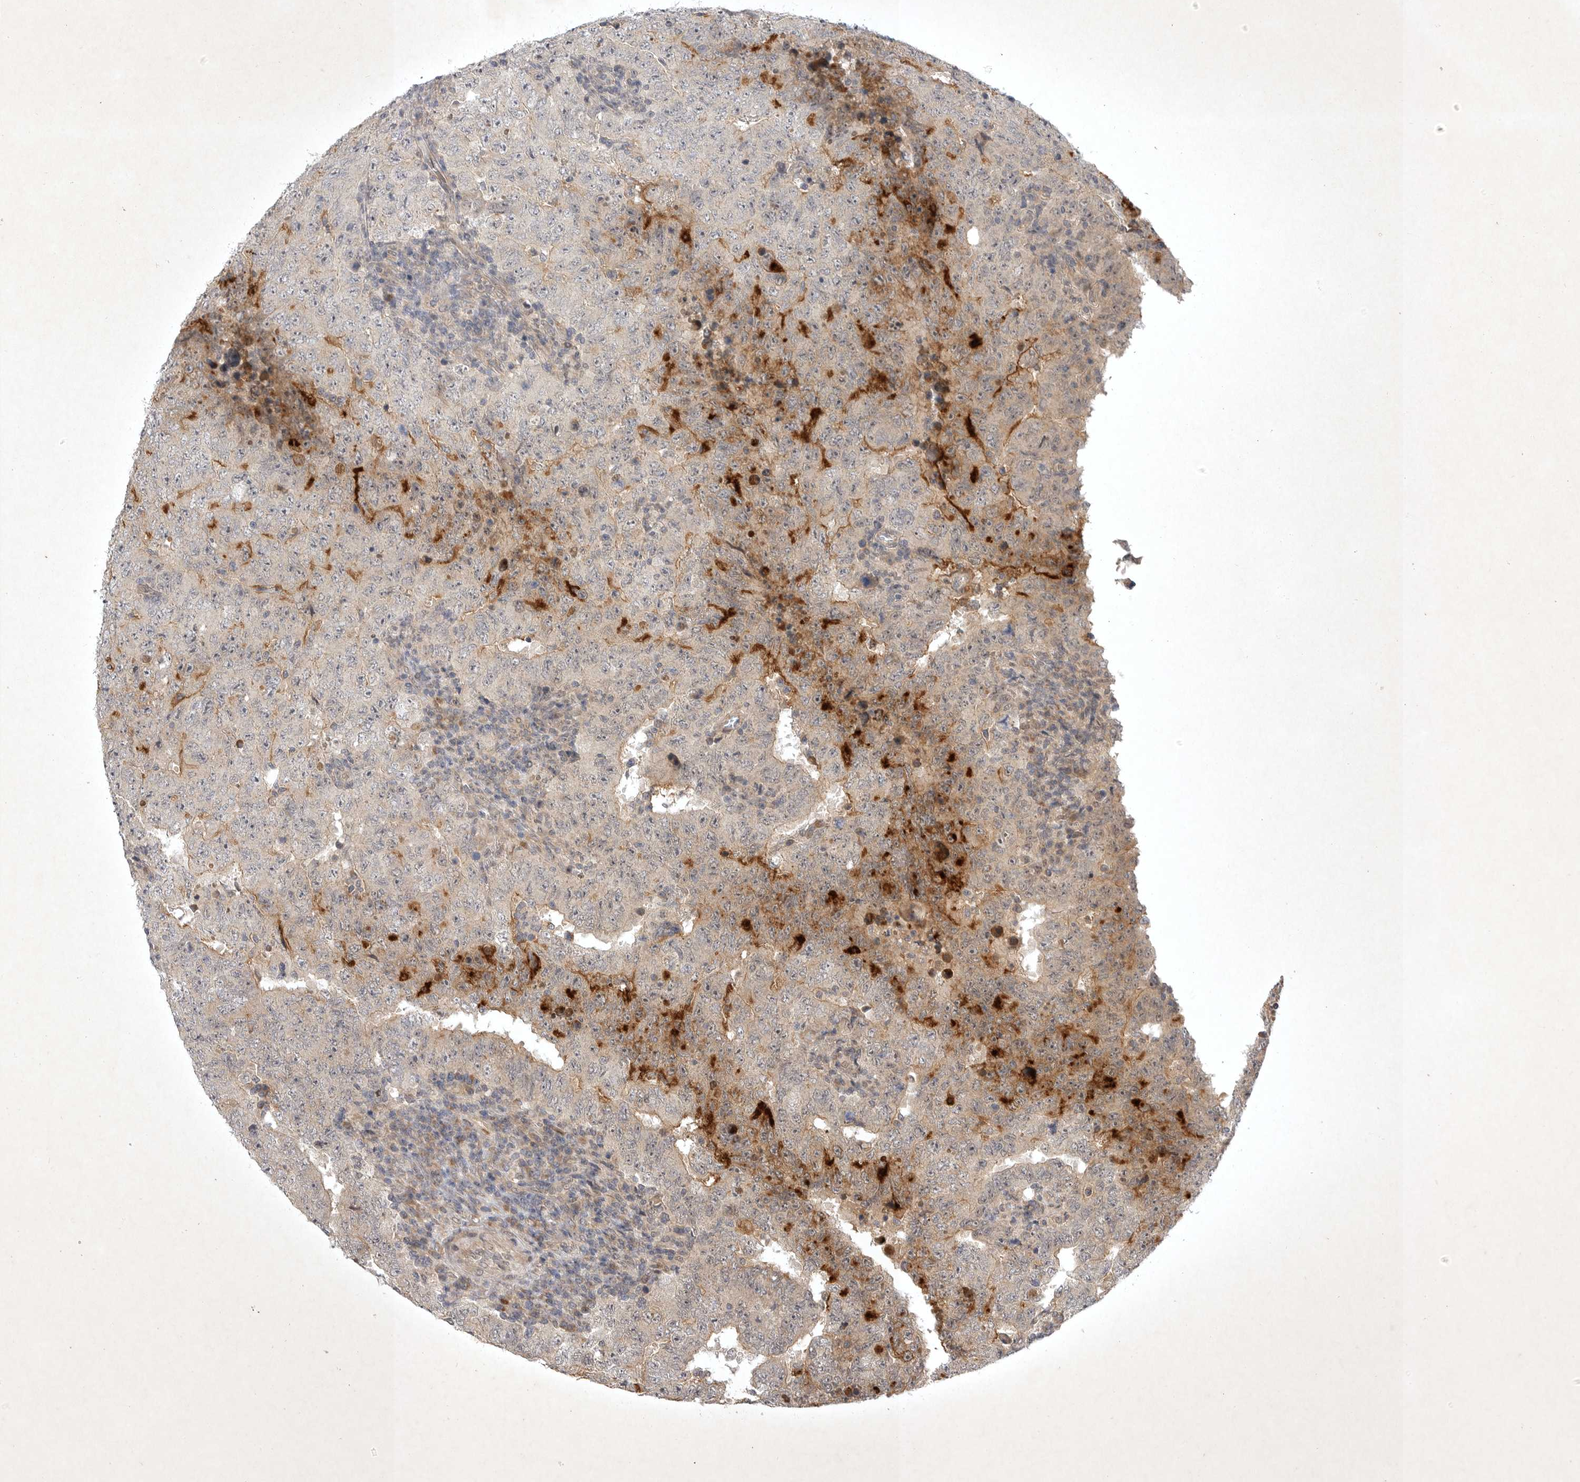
{"staining": {"intensity": "weak", "quantity": "<25%", "location": "cytoplasmic/membranous"}, "tissue": "testis cancer", "cell_type": "Tumor cells", "image_type": "cancer", "snomed": [{"axis": "morphology", "description": "Carcinoma, Embryonal, NOS"}, {"axis": "topography", "description": "Testis"}], "caption": "This is an immunohistochemistry histopathology image of human embryonal carcinoma (testis). There is no staining in tumor cells.", "gene": "PTPDC1", "patient": {"sex": "male", "age": 26}}